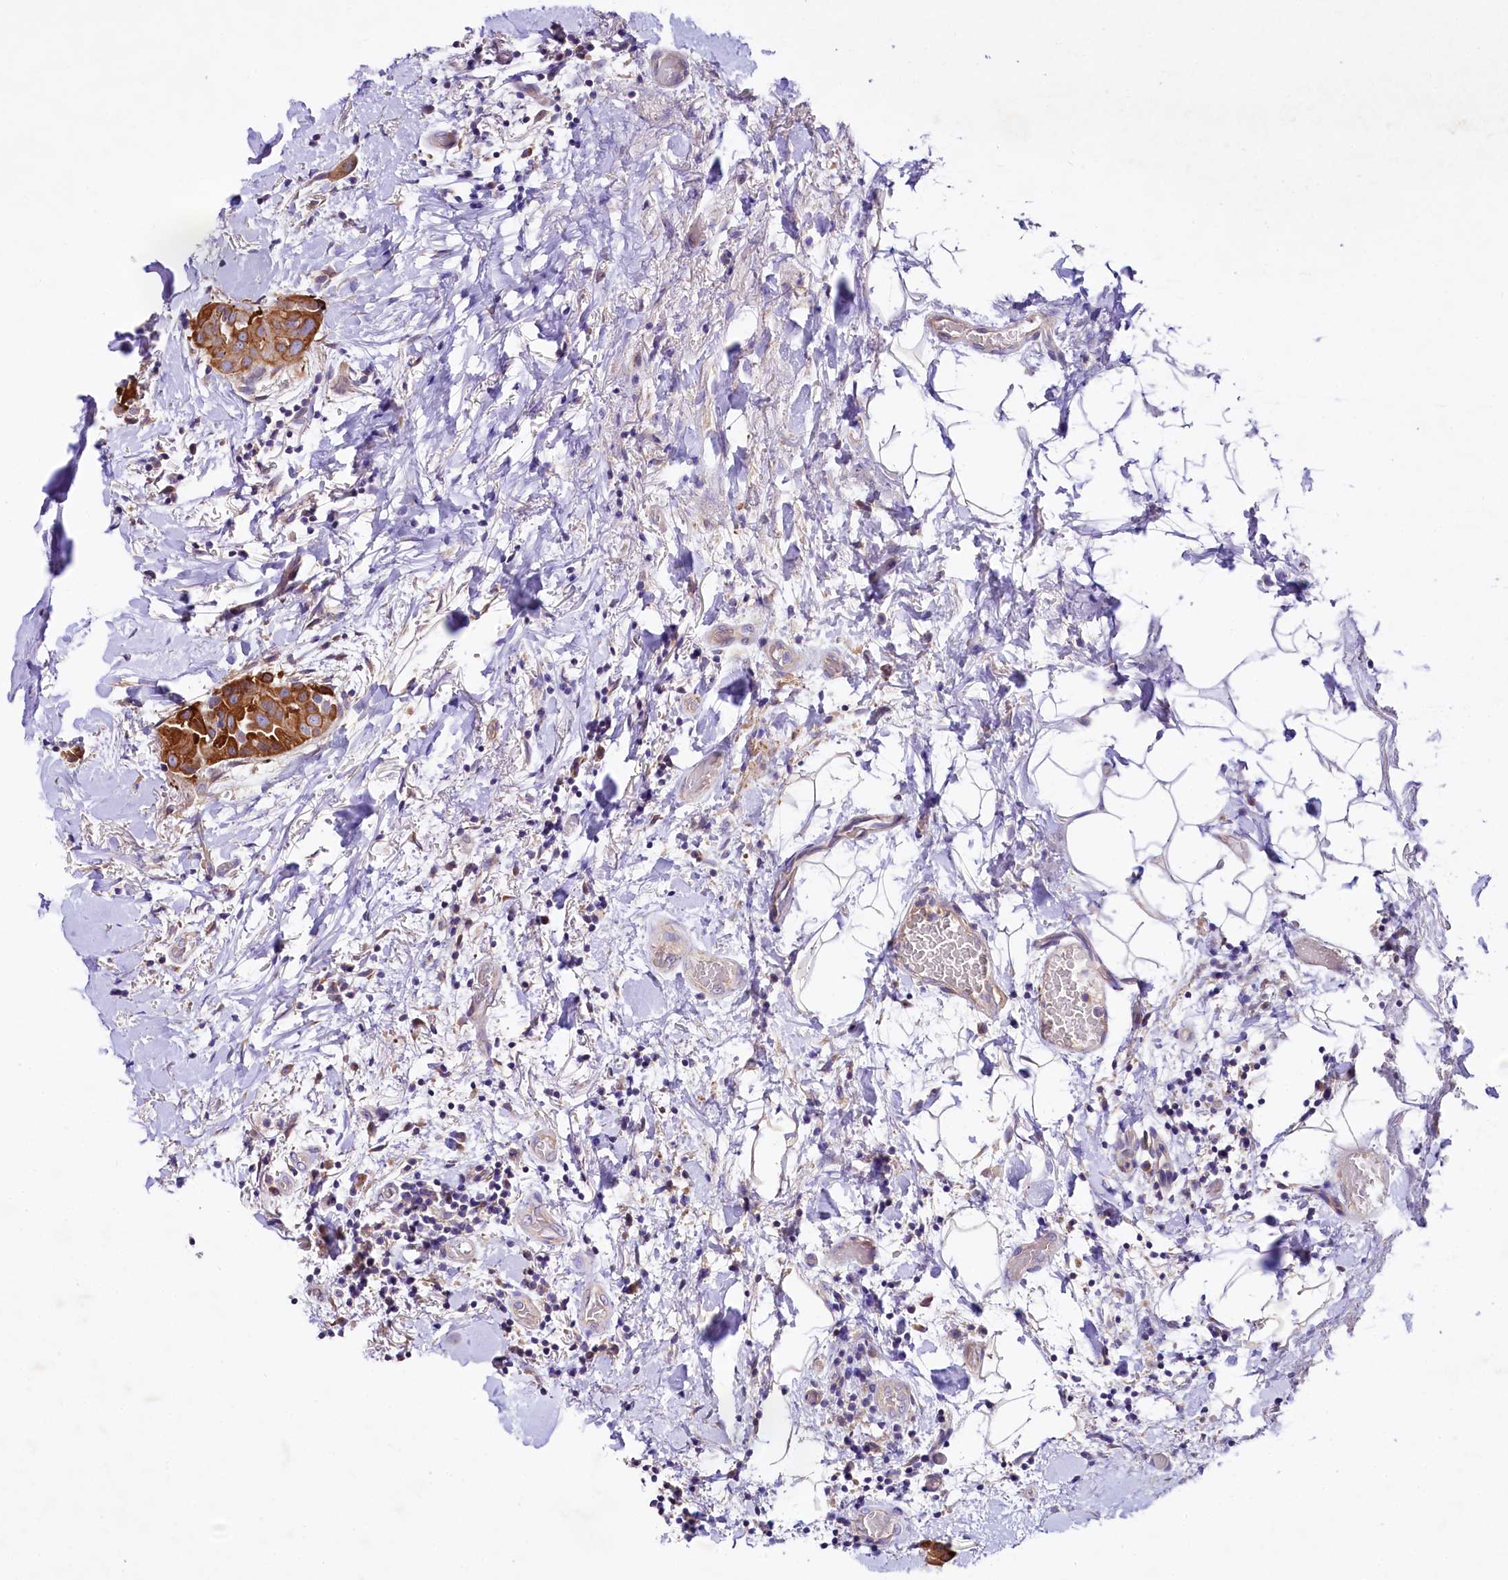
{"staining": {"intensity": "moderate", "quantity": ">75%", "location": "cytoplasmic/membranous"}, "tissue": "thyroid cancer", "cell_type": "Tumor cells", "image_type": "cancer", "snomed": [{"axis": "morphology", "description": "Papillary adenocarcinoma, NOS"}, {"axis": "topography", "description": "Thyroid gland"}], "caption": "This is an image of immunohistochemistry (IHC) staining of papillary adenocarcinoma (thyroid), which shows moderate staining in the cytoplasmic/membranous of tumor cells.", "gene": "VPS11", "patient": {"sex": "male", "age": 33}}